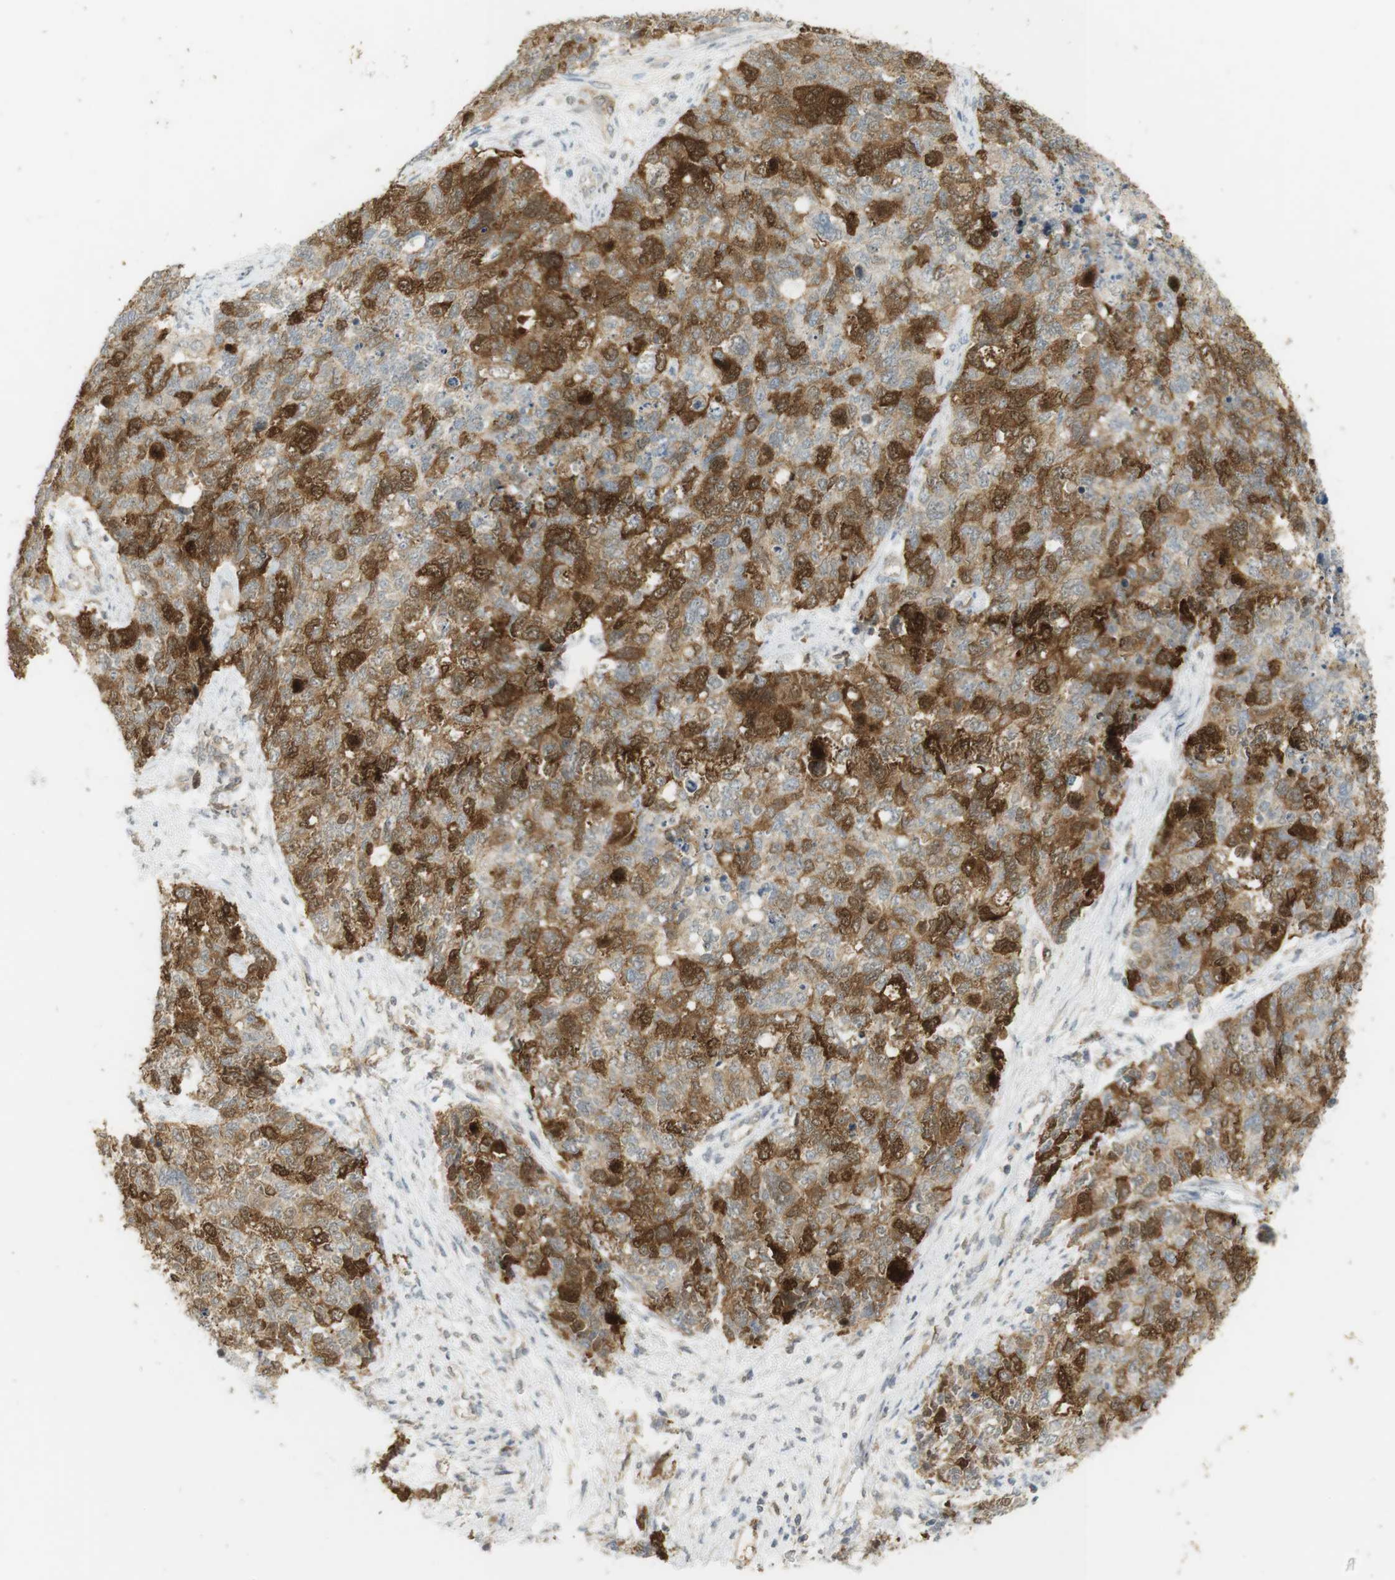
{"staining": {"intensity": "moderate", "quantity": "25%-75%", "location": "cytoplasmic/membranous"}, "tissue": "cervical cancer", "cell_type": "Tumor cells", "image_type": "cancer", "snomed": [{"axis": "morphology", "description": "Squamous cell carcinoma, NOS"}, {"axis": "topography", "description": "Cervix"}], "caption": "A photomicrograph of squamous cell carcinoma (cervical) stained for a protein exhibits moderate cytoplasmic/membranous brown staining in tumor cells. The staining was performed using DAB, with brown indicating positive protein expression. Nuclei are stained blue with hematoxylin.", "gene": "TTK", "patient": {"sex": "female", "age": 63}}